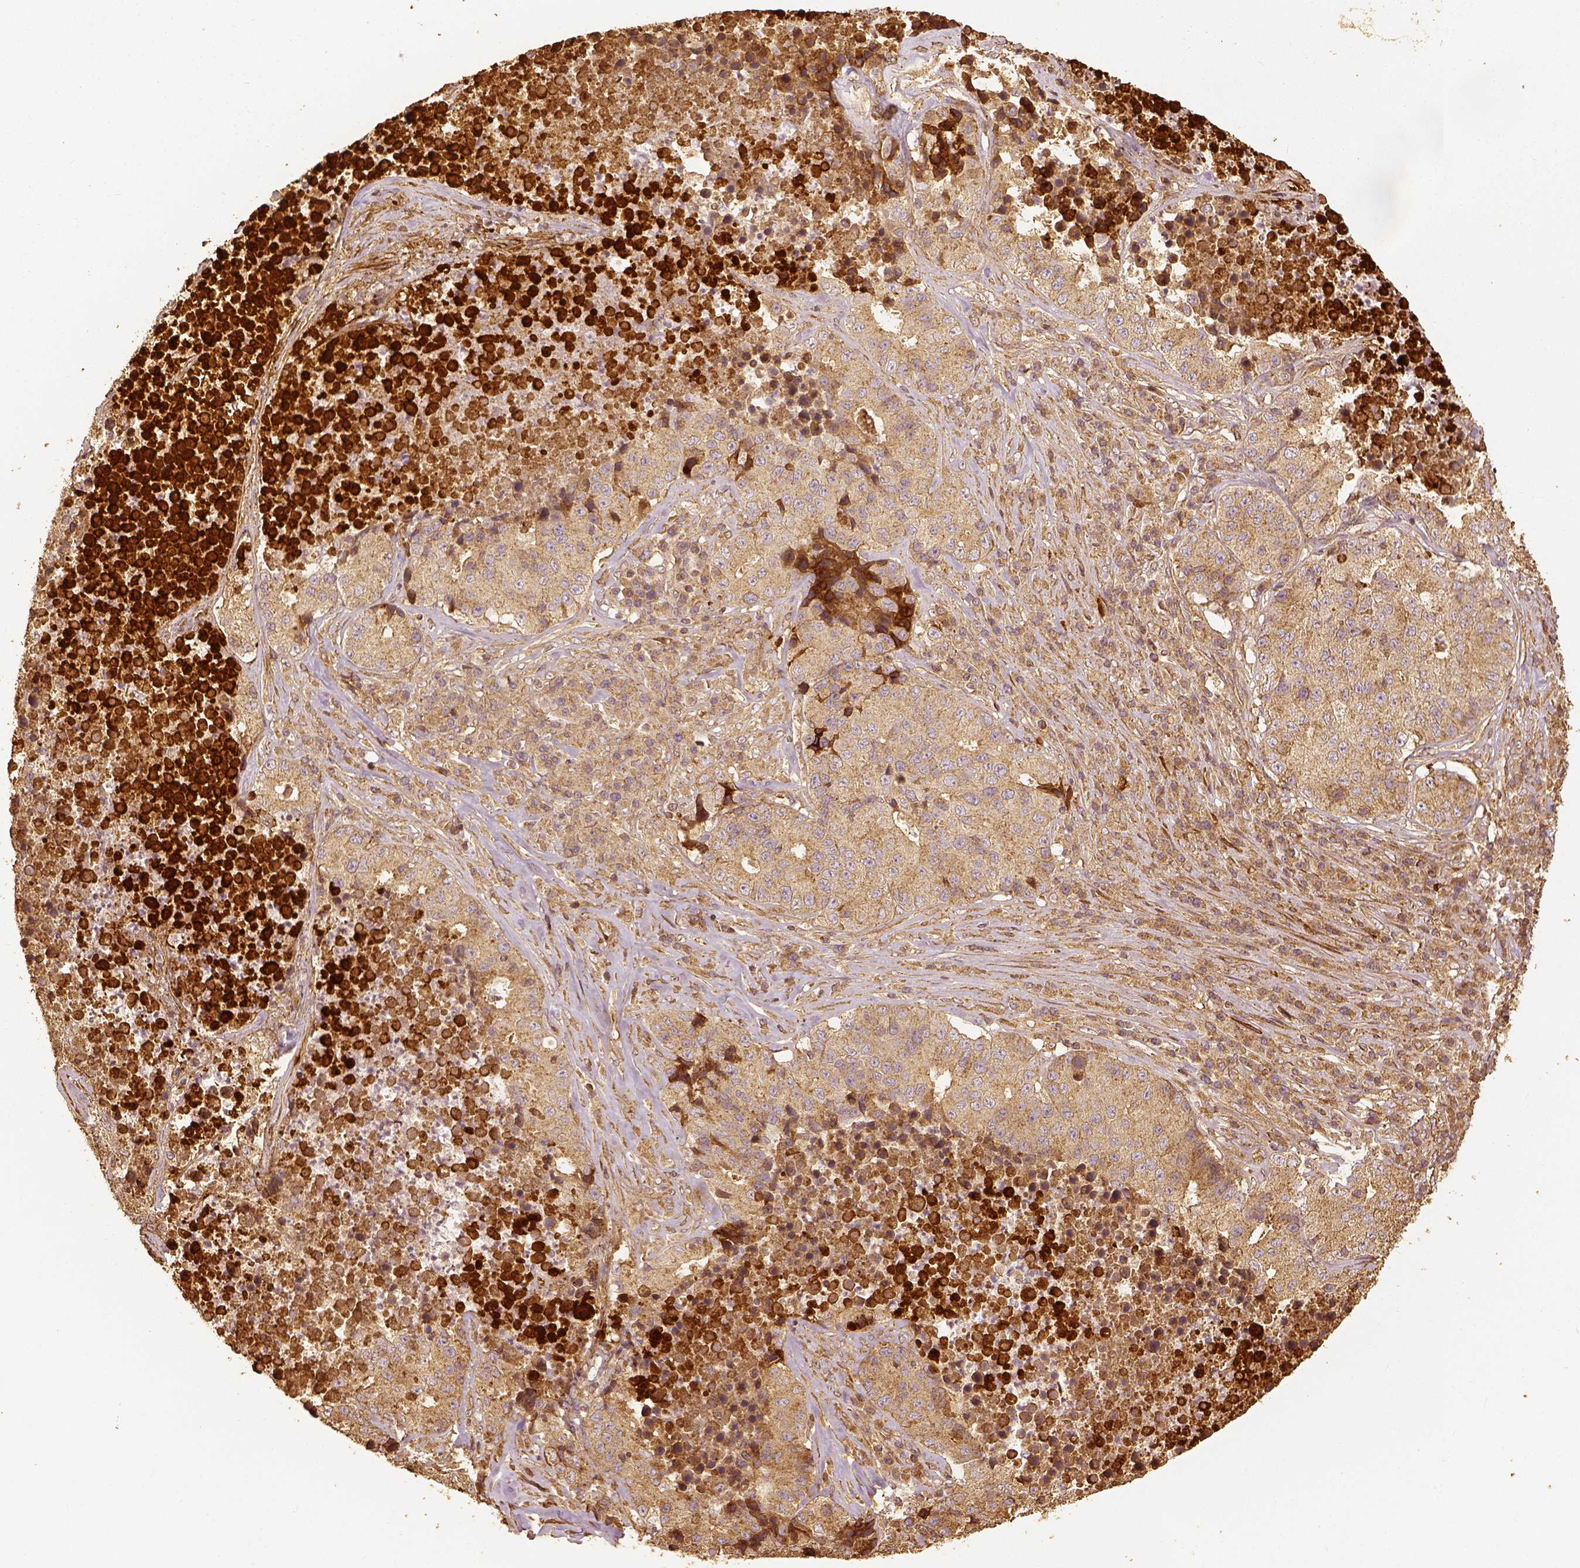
{"staining": {"intensity": "moderate", "quantity": ">75%", "location": "cytoplasmic/membranous"}, "tissue": "stomach cancer", "cell_type": "Tumor cells", "image_type": "cancer", "snomed": [{"axis": "morphology", "description": "Adenocarcinoma, NOS"}, {"axis": "topography", "description": "Stomach"}], "caption": "Immunohistochemical staining of human stomach cancer (adenocarcinoma) displays medium levels of moderate cytoplasmic/membranous protein staining in approximately >75% of tumor cells. (Stains: DAB (3,3'-diaminobenzidine) in brown, nuclei in blue, Microscopy: brightfield microscopy at high magnification).", "gene": "VEGFA", "patient": {"sex": "male", "age": 71}}